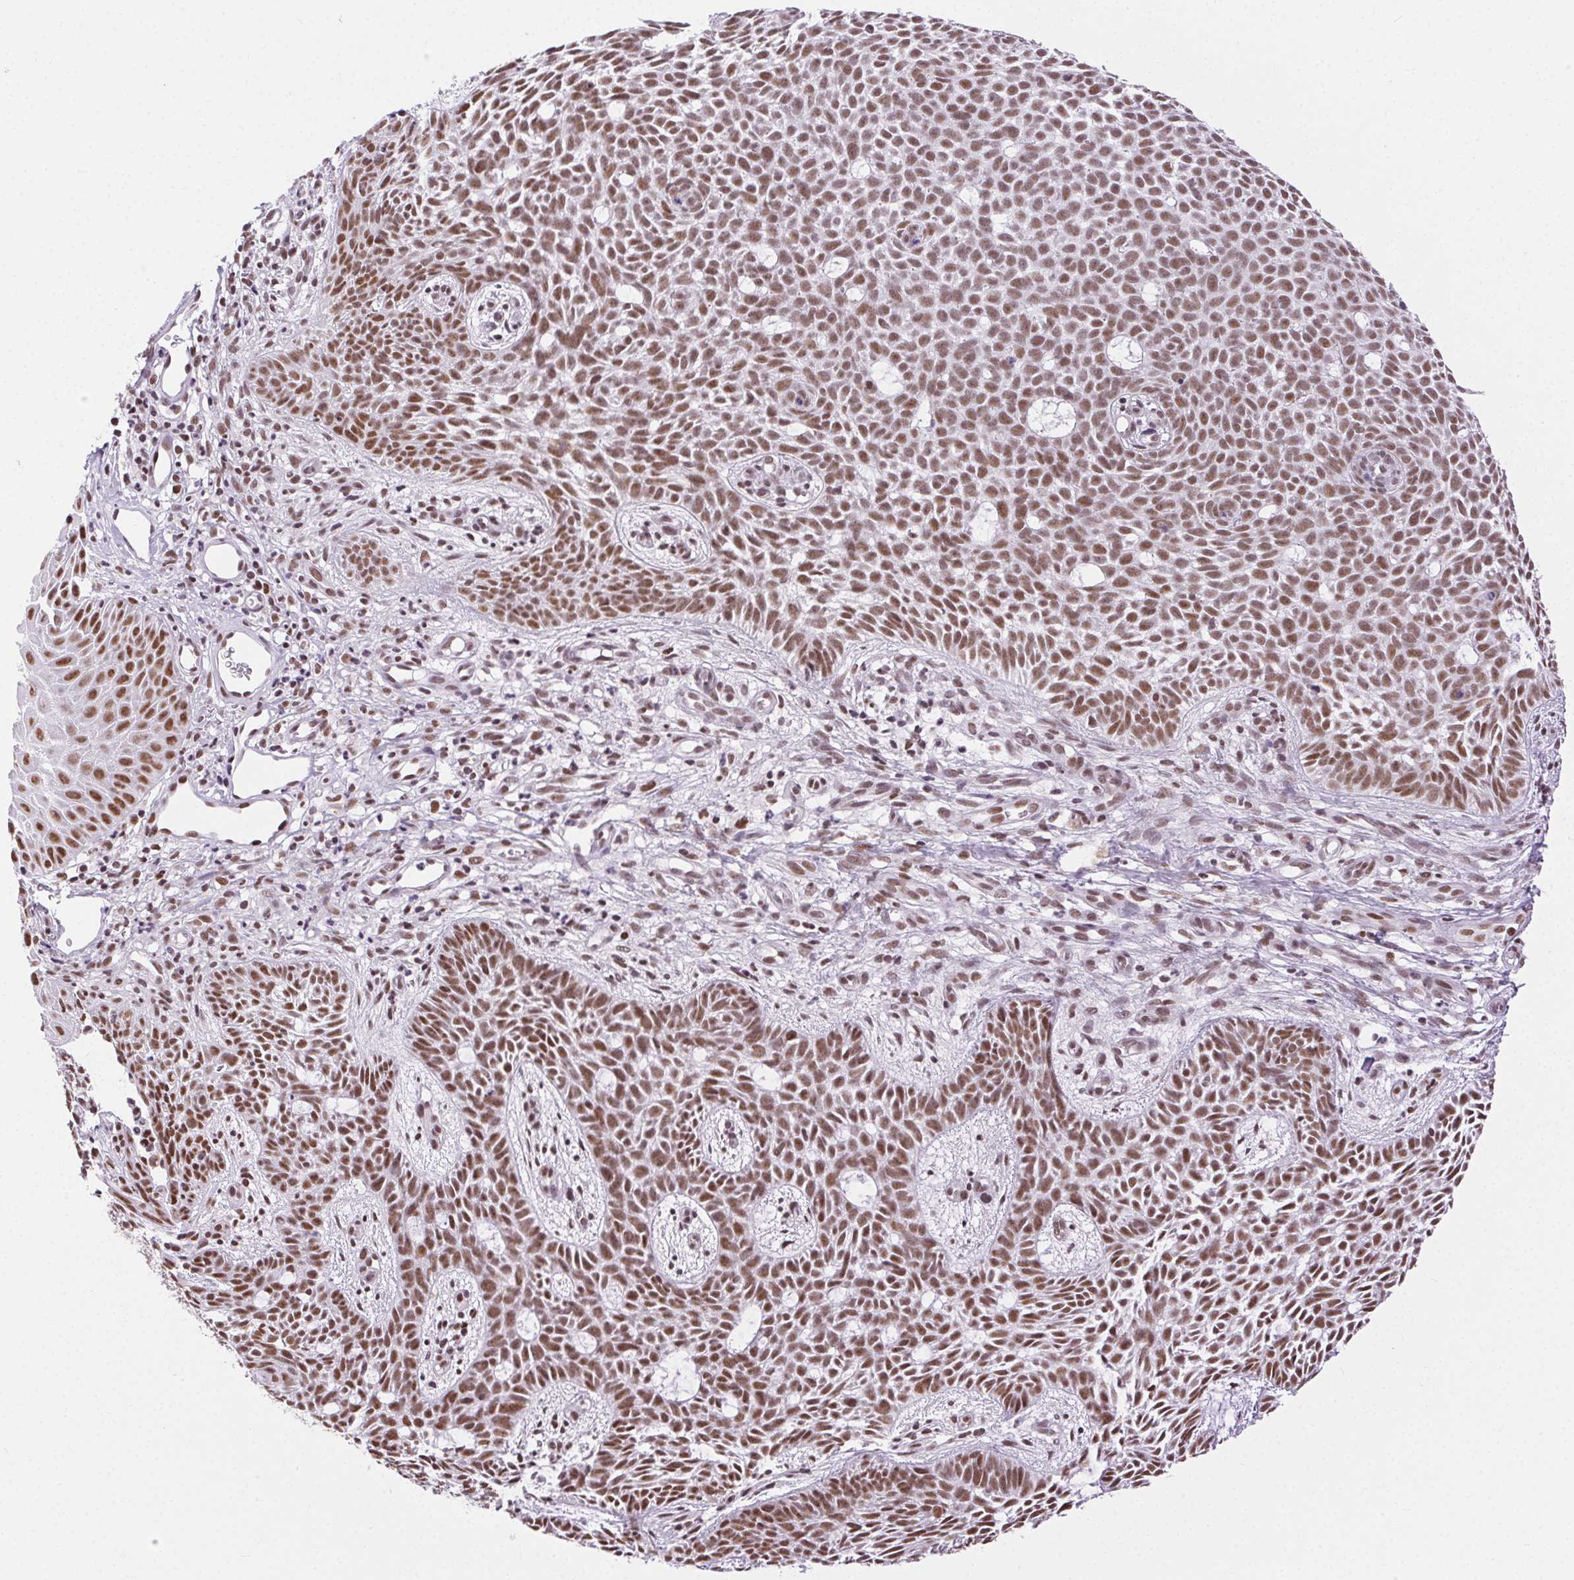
{"staining": {"intensity": "moderate", "quantity": ">75%", "location": "nuclear"}, "tissue": "skin cancer", "cell_type": "Tumor cells", "image_type": "cancer", "snomed": [{"axis": "morphology", "description": "Basal cell carcinoma"}, {"axis": "topography", "description": "Skin"}], "caption": "A high-resolution micrograph shows immunohistochemistry (IHC) staining of skin basal cell carcinoma, which reveals moderate nuclear expression in about >75% of tumor cells.", "gene": "TRA2B", "patient": {"sex": "male", "age": 59}}